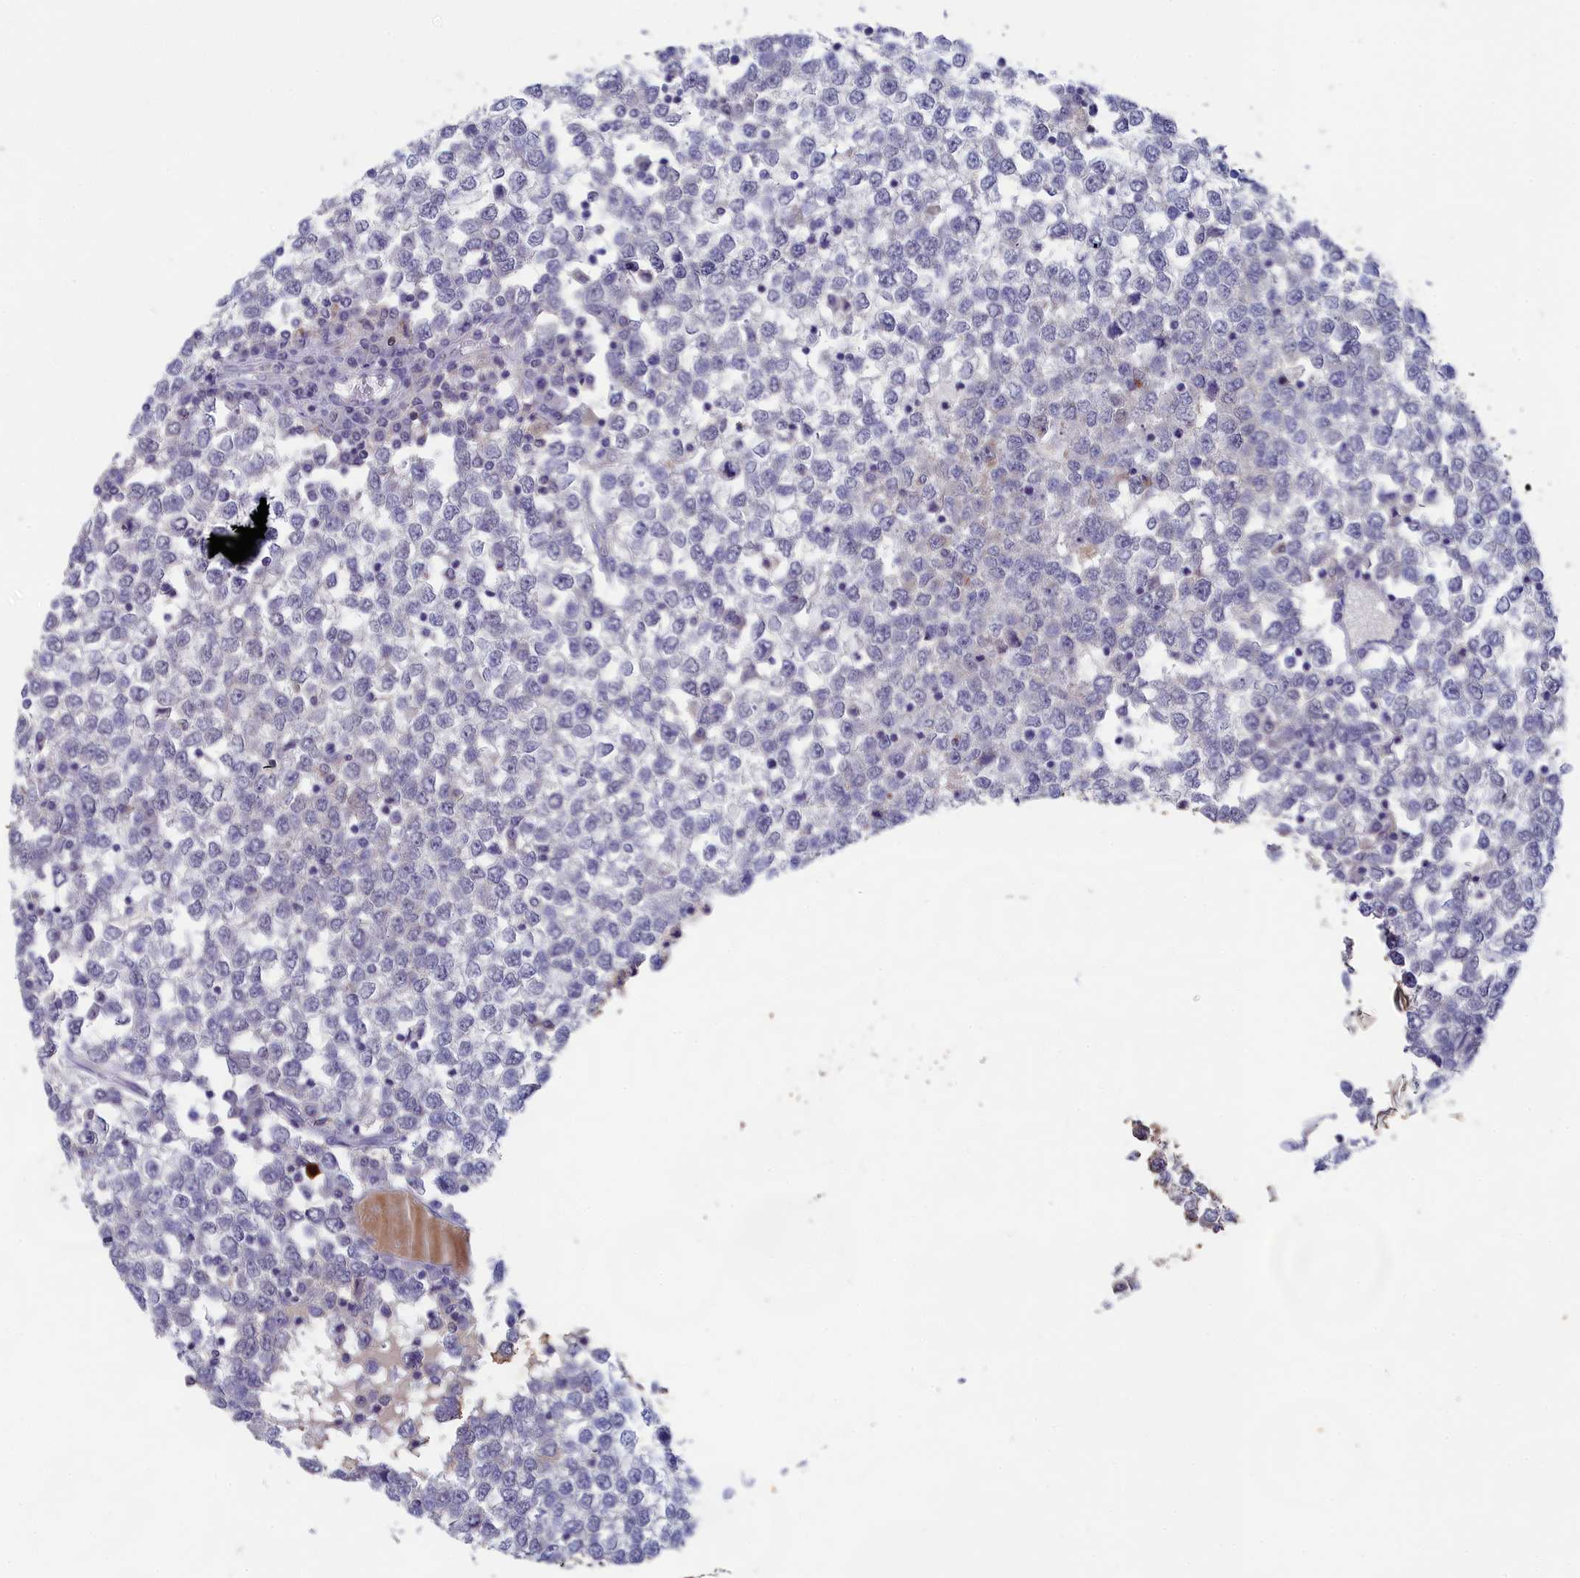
{"staining": {"intensity": "negative", "quantity": "none", "location": "none"}, "tissue": "testis cancer", "cell_type": "Tumor cells", "image_type": "cancer", "snomed": [{"axis": "morphology", "description": "Seminoma, NOS"}, {"axis": "topography", "description": "Testis"}], "caption": "Tumor cells show no significant positivity in testis cancer.", "gene": "LRIF1", "patient": {"sex": "male", "age": 65}}